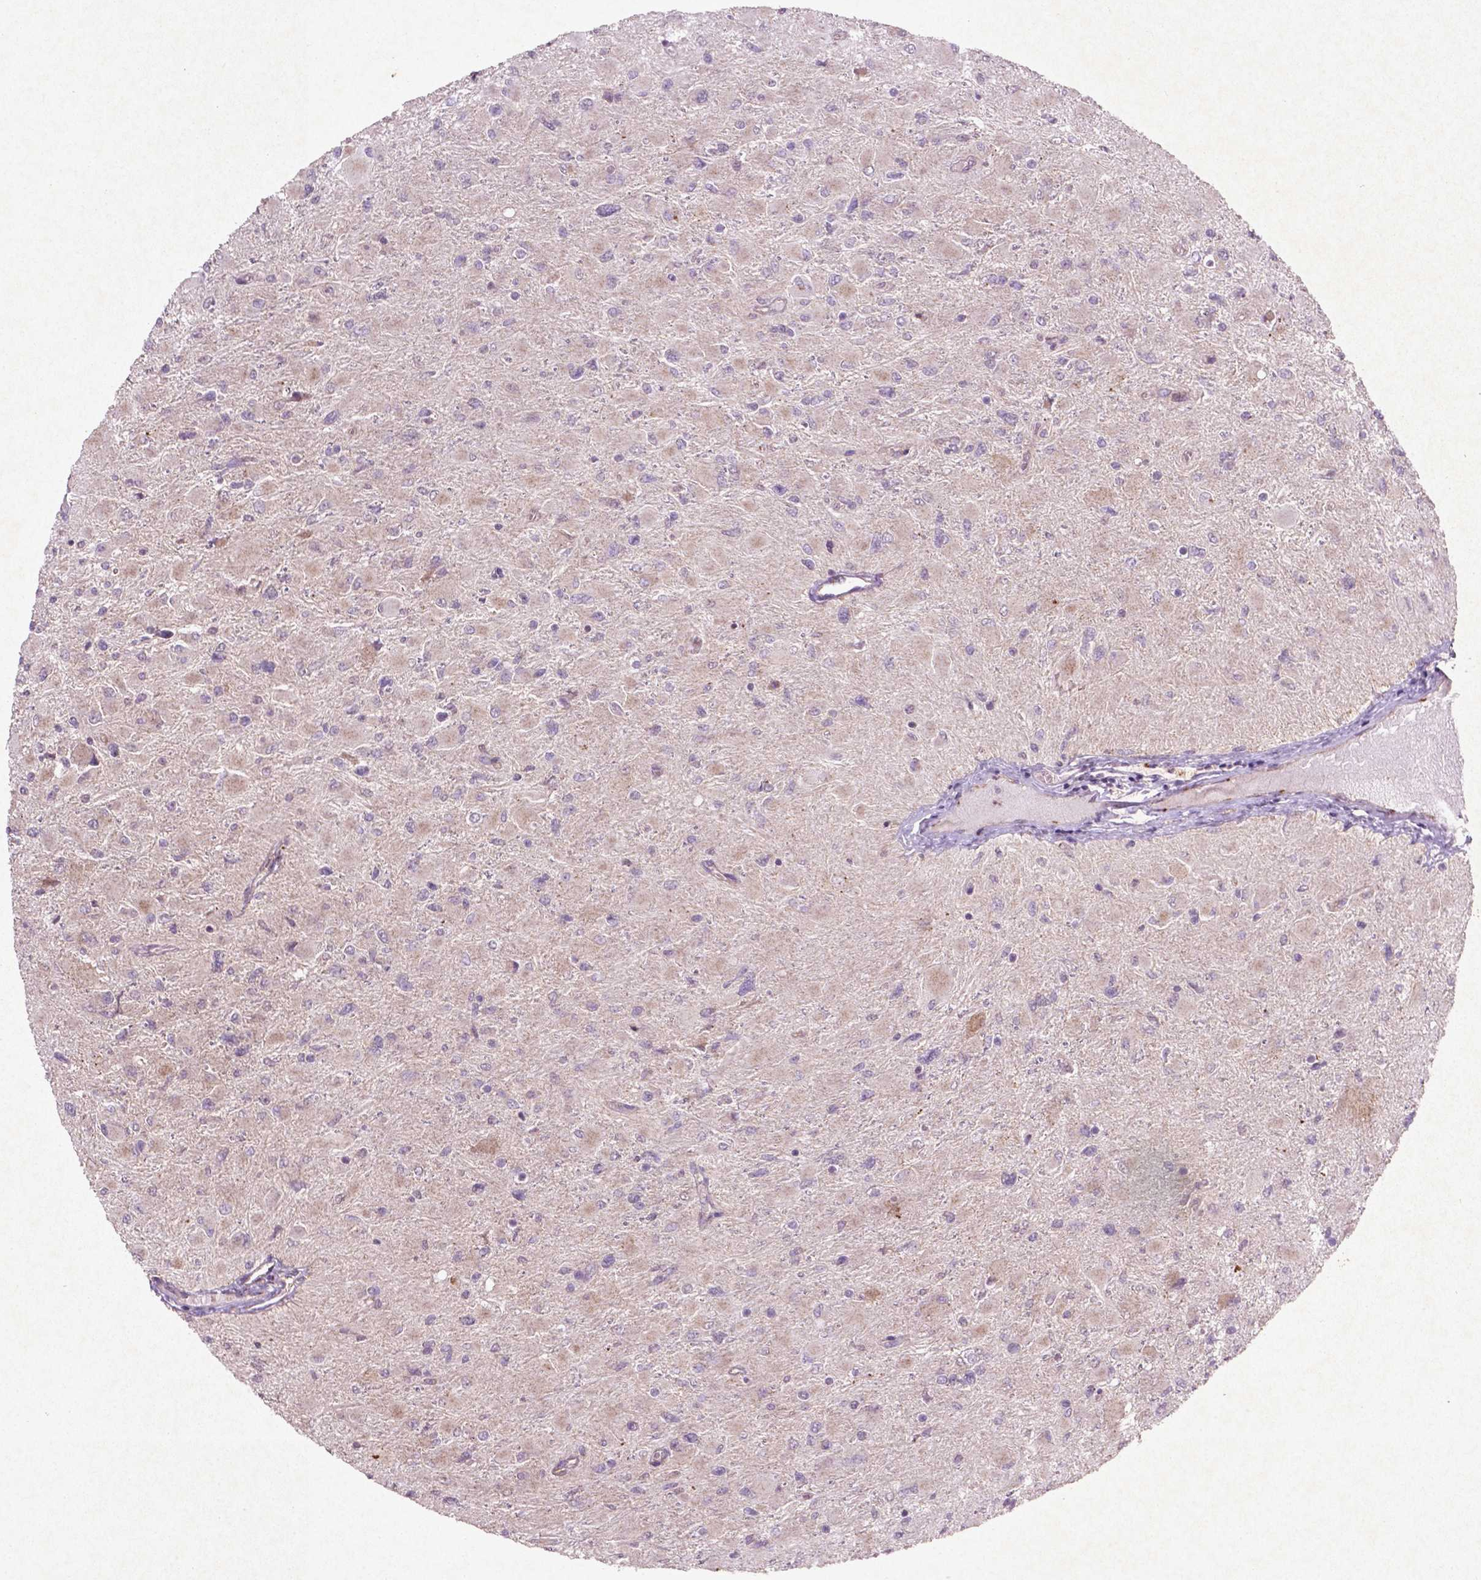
{"staining": {"intensity": "negative", "quantity": "none", "location": "none"}, "tissue": "glioma", "cell_type": "Tumor cells", "image_type": "cancer", "snomed": [{"axis": "morphology", "description": "Glioma, malignant, High grade"}, {"axis": "topography", "description": "Cerebral cortex"}], "caption": "A high-resolution image shows IHC staining of high-grade glioma (malignant), which exhibits no significant staining in tumor cells.", "gene": "MTOR", "patient": {"sex": "female", "age": 36}}